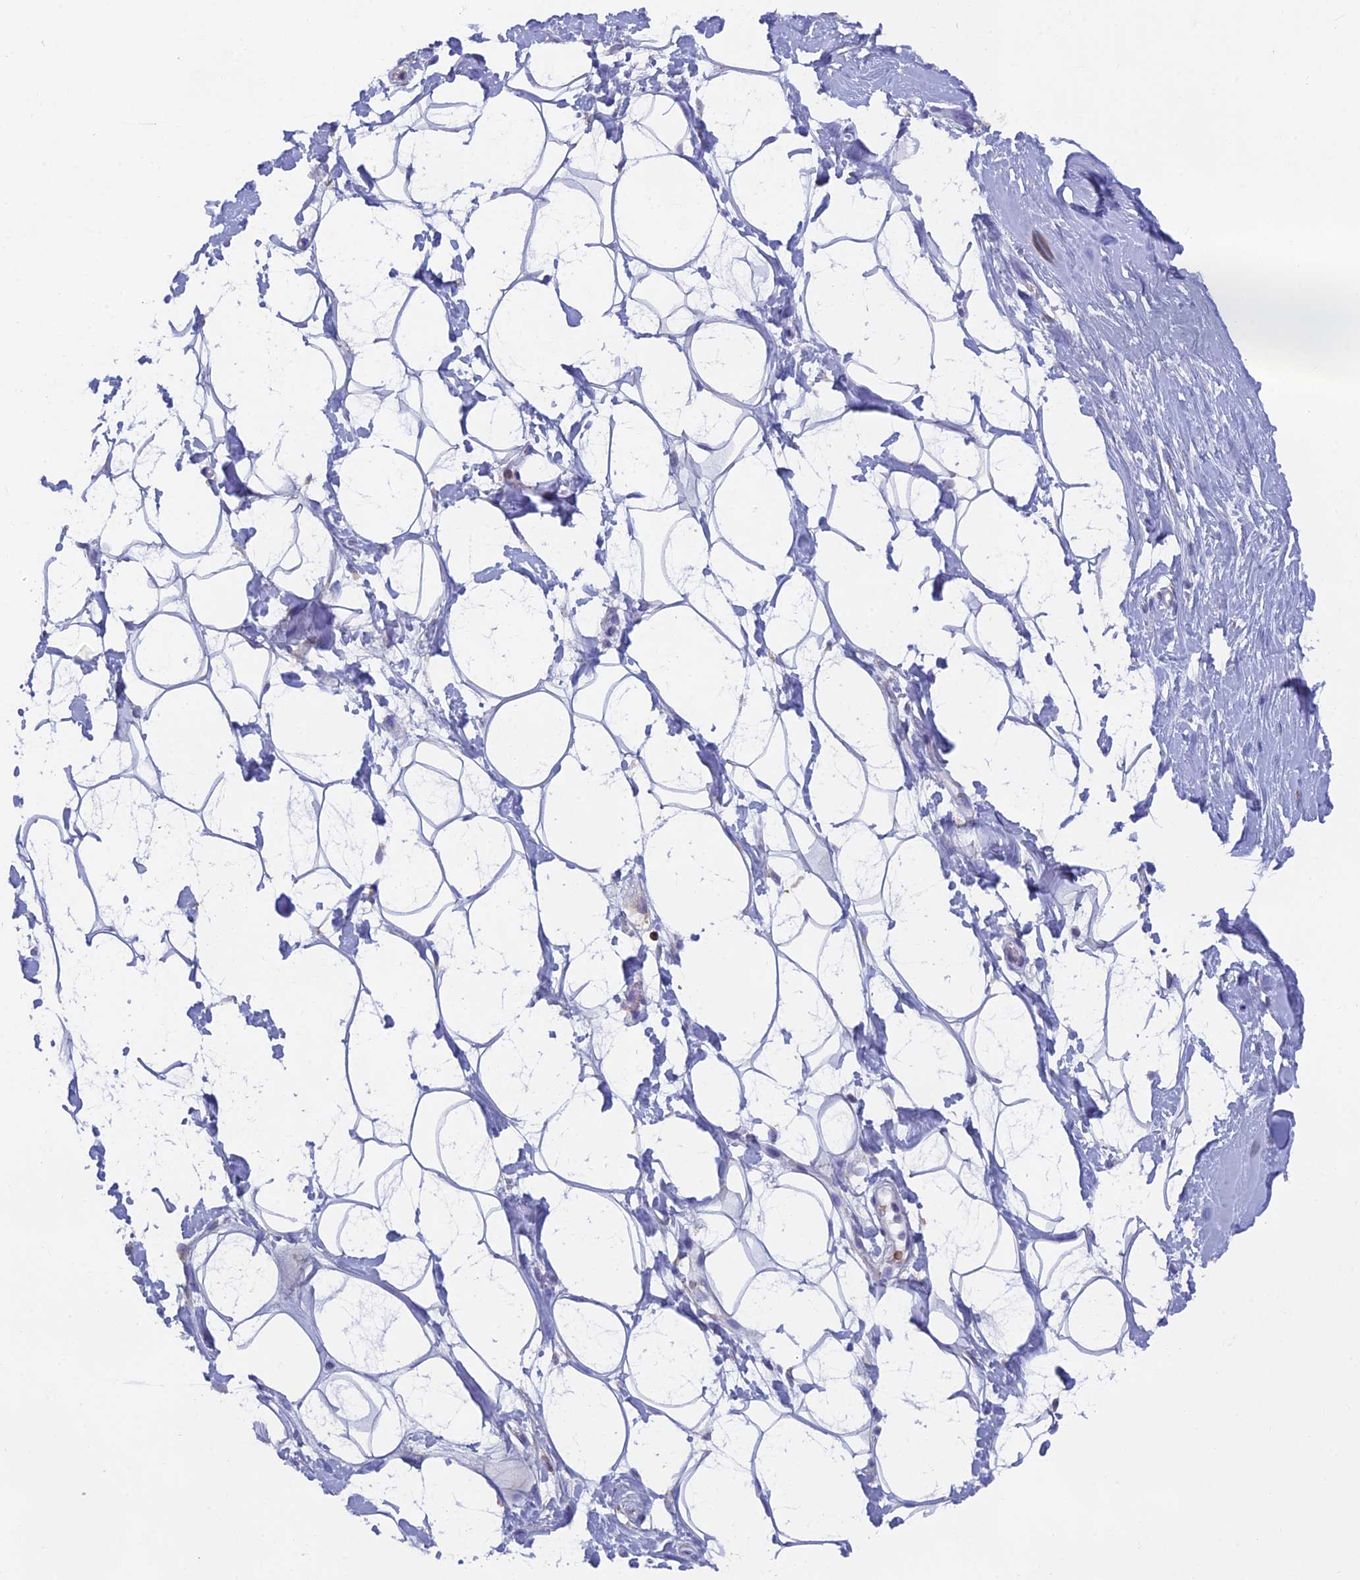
{"staining": {"intensity": "negative", "quantity": "none", "location": "none"}, "tissue": "adipose tissue", "cell_type": "Adipocytes", "image_type": "normal", "snomed": [{"axis": "morphology", "description": "Normal tissue, NOS"}, {"axis": "topography", "description": "Breast"}], "caption": "A high-resolution micrograph shows immunohistochemistry (IHC) staining of normal adipose tissue, which displays no significant positivity in adipocytes. (Brightfield microscopy of DAB (3,3'-diaminobenzidine) immunohistochemistry (IHC) at high magnification).", "gene": "ABI3BP", "patient": {"sex": "female", "age": 26}}